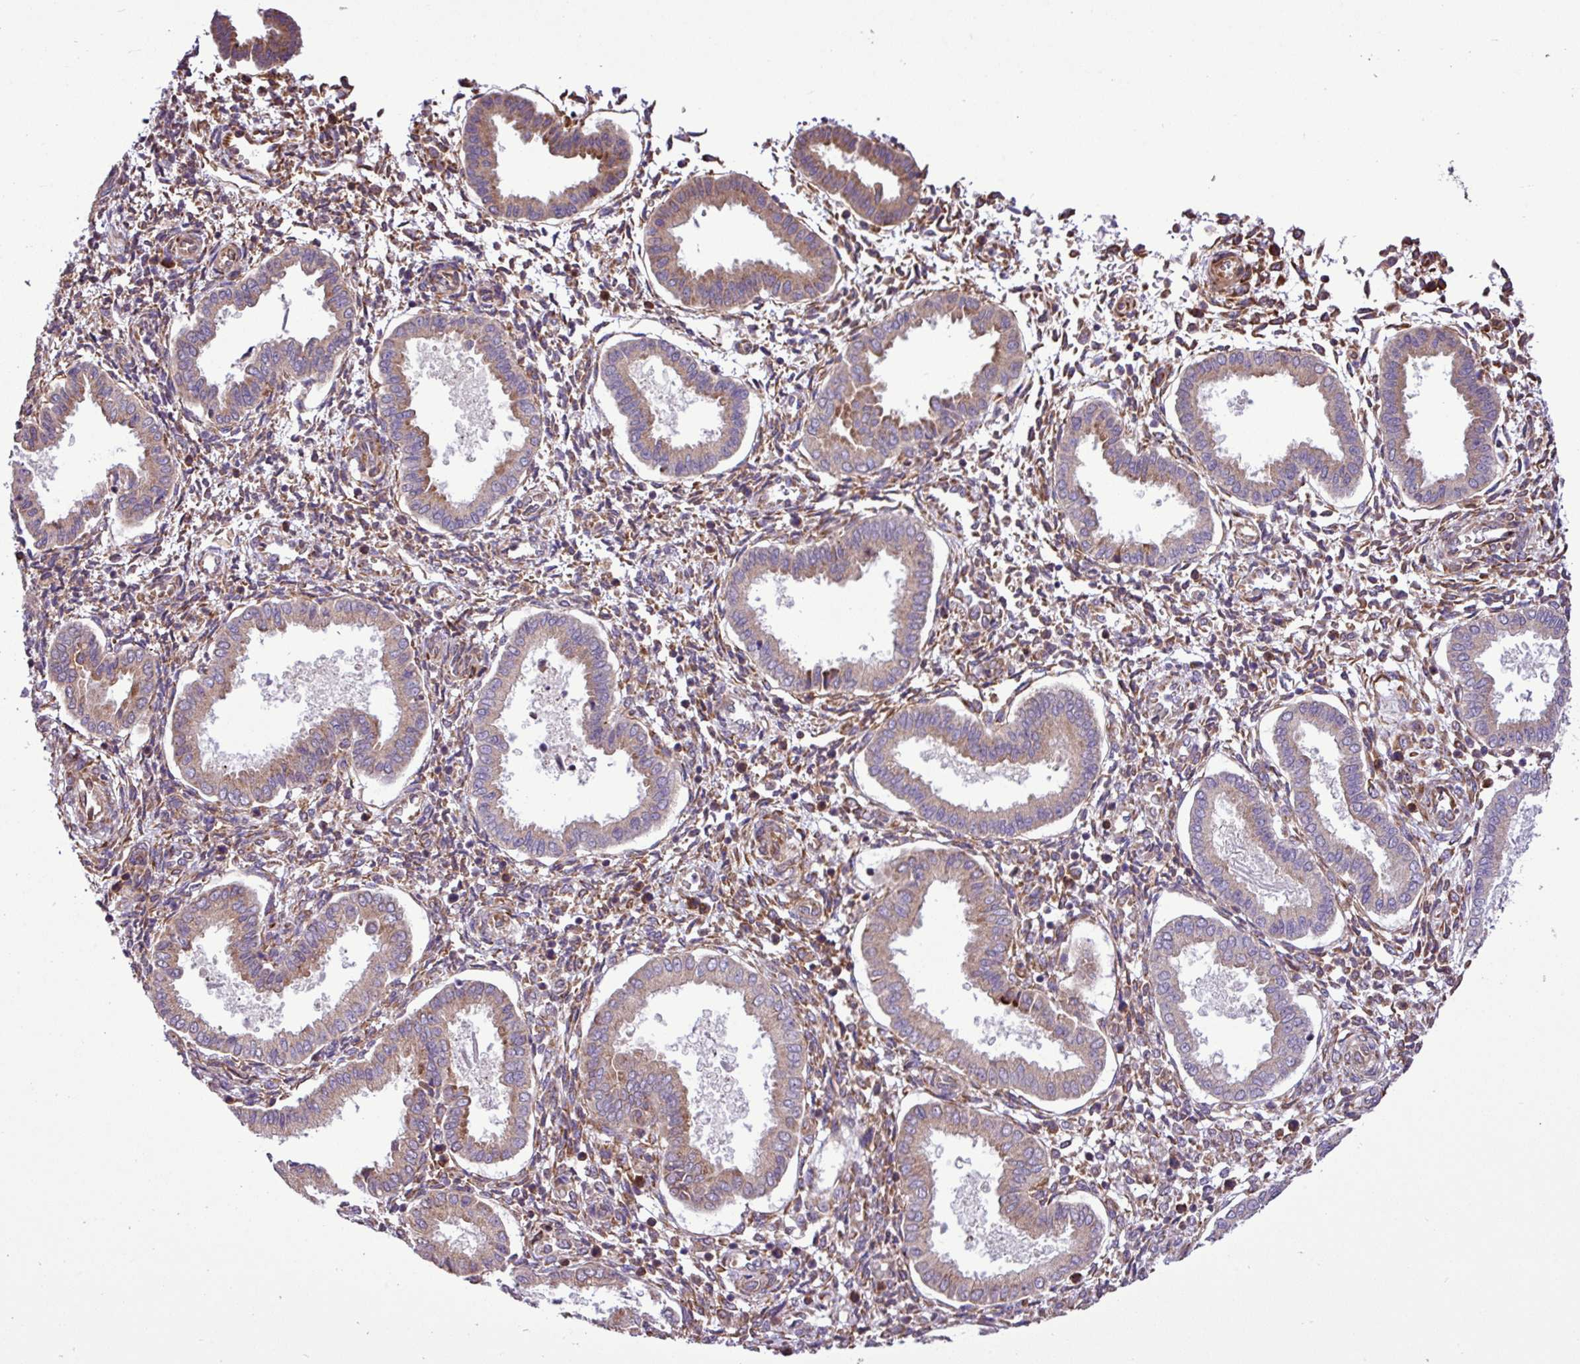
{"staining": {"intensity": "moderate", "quantity": "25%-75%", "location": "cytoplasmic/membranous"}, "tissue": "endometrium", "cell_type": "Cells in endometrial stroma", "image_type": "normal", "snomed": [{"axis": "morphology", "description": "Normal tissue, NOS"}, {"axis": "topography", "description": "Endometrium"}], "caption": "Immunohistochemical staining of unremarkable human endometrium displays medium levels of moderate cytoplasmic/membranous positivity in approximately 25%-75% of cells in endometrial stroma. (DAB IHC, brown staining for protein, blue staining for nuclei).", "gene": "RPL13", "patient": {"sex": "female", "age": 24}}